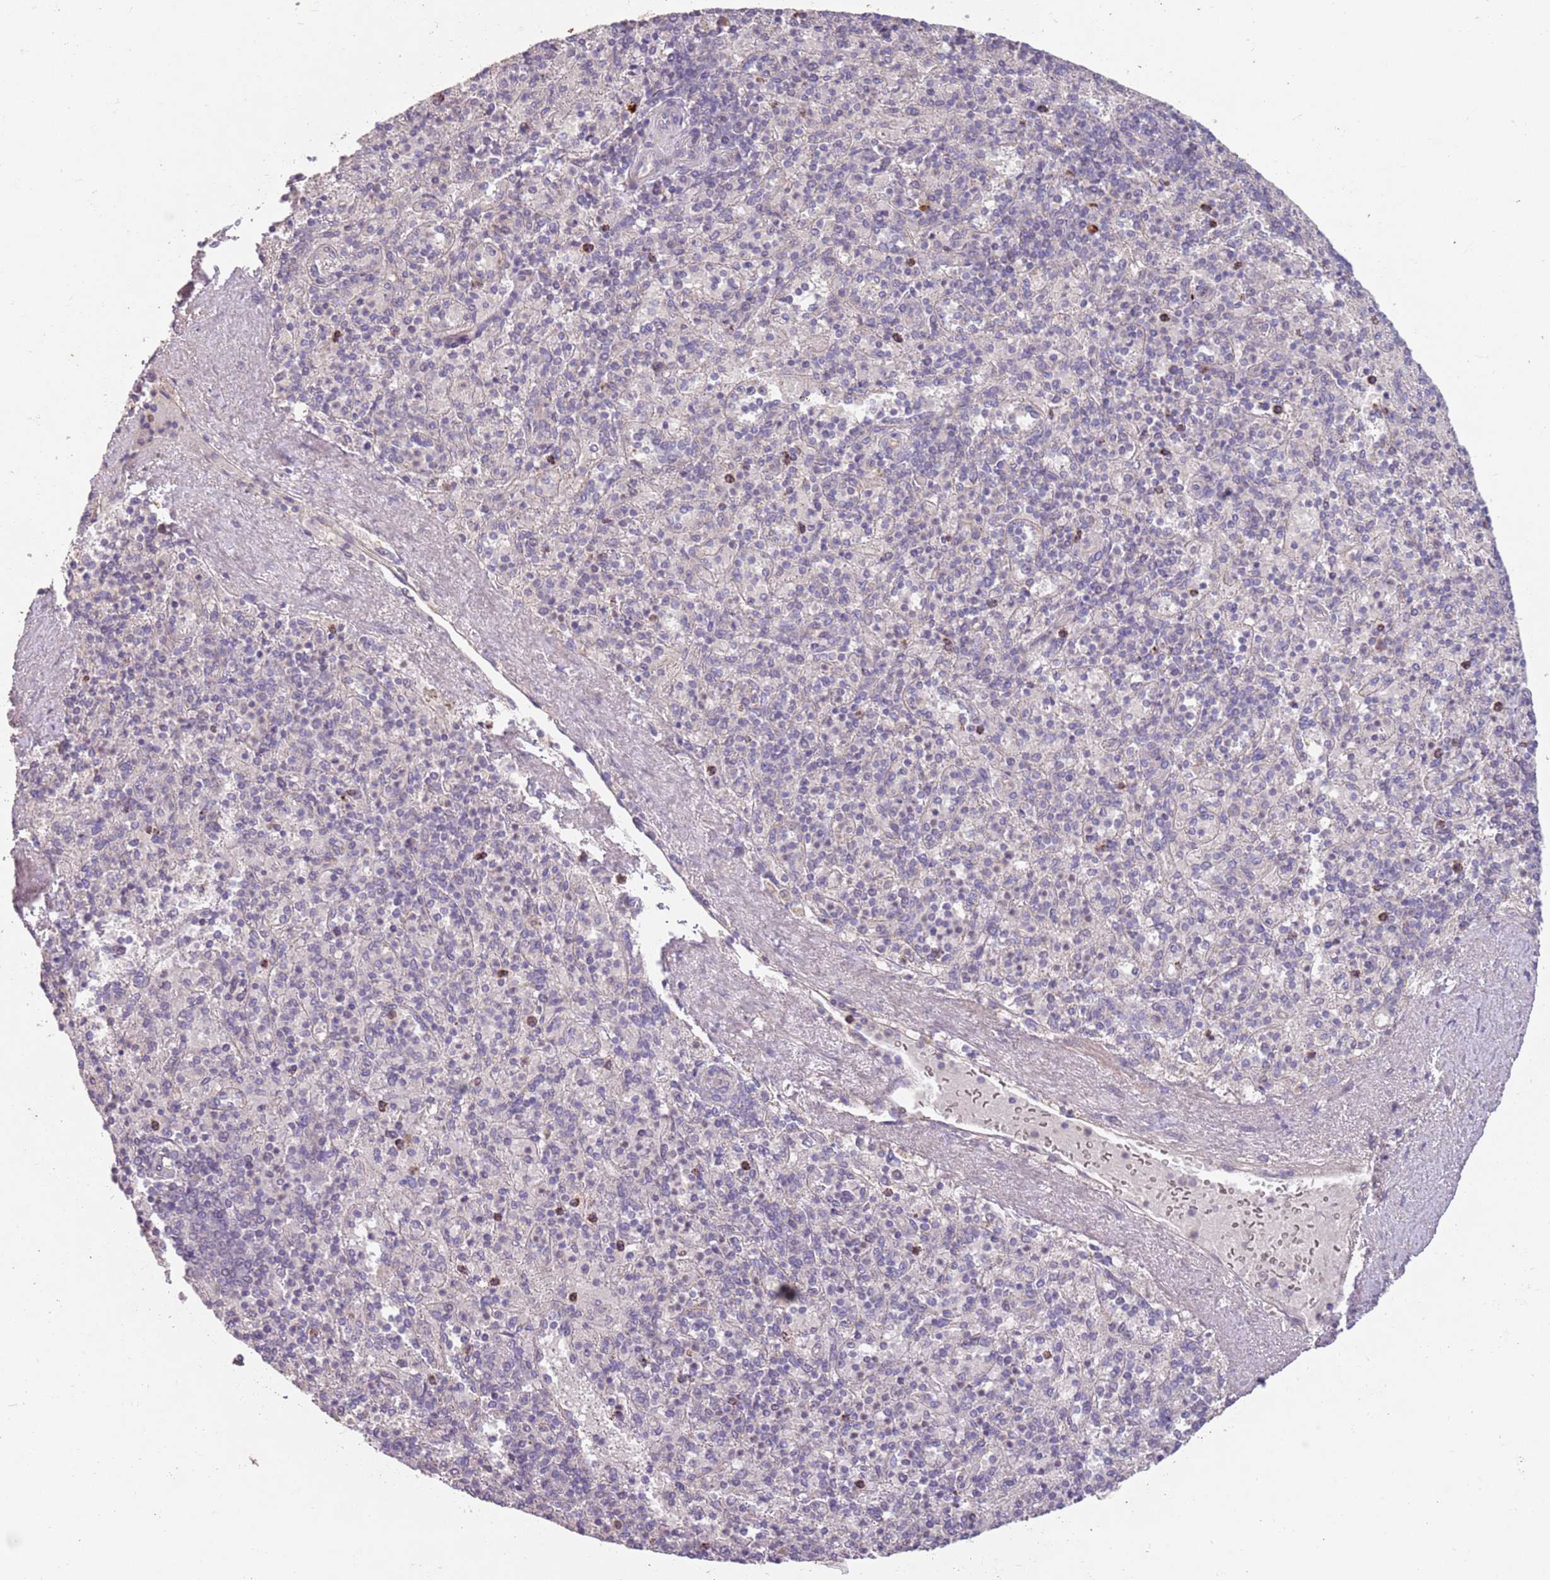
{"staining": {"intensity": "negative", "quantity": "none", "location": "none"}, "tissue": "spleen", "cell_type": "Cells in red pulp", "image_type": "normal", "snomed": [{"axis": "morphology", "description": "Normal tissue, NOS"}, {"axis": "topography", "description": "Spleen"}], "caption": "Immunohistochemical staining of unremarkable spleen displays no significant staining in cells in red pulp.", "gene": "MEI1", "patient": {"sex": "male", "age": 82}}